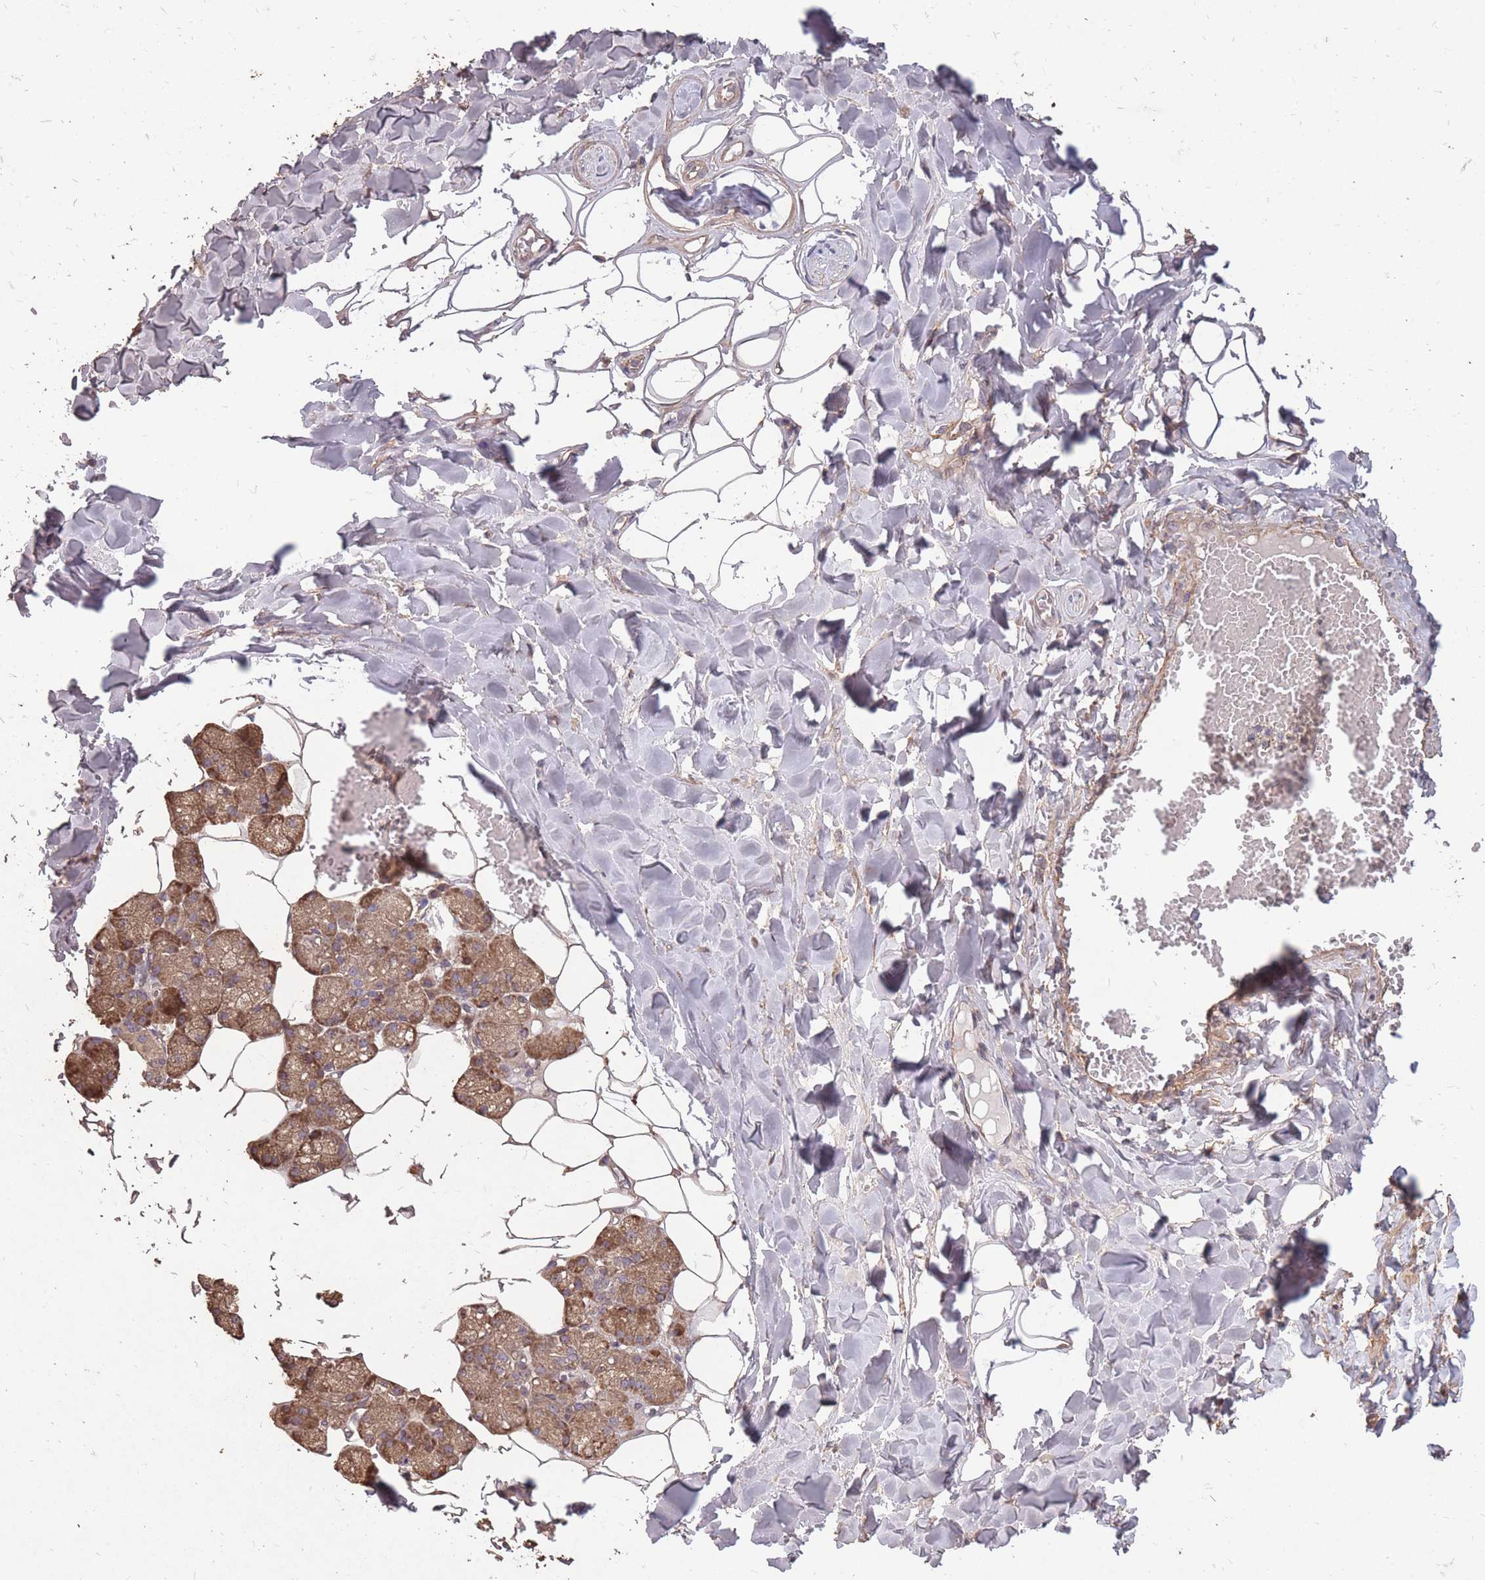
{"staining": {"intensity": "moderate", "quantity": ">75%", "location": "cytoplasmic/membranous"}, "tissue": "salivary gland", "cell_type": "Glandular cells", "image_type": "normal", "snomed": [{"axis": "morphology", "description": "Normal tissue, NOS"}, {"axis": "topography", "description": "Salivary gland"}], "caption": "A medium amount of moderate cytoplasmic/membranous positivity is present in about >75% of glandular cells in benign salivary gland.", "gene": "DYNC1LI2", "patient": {"sex": "male", "age": 62}}